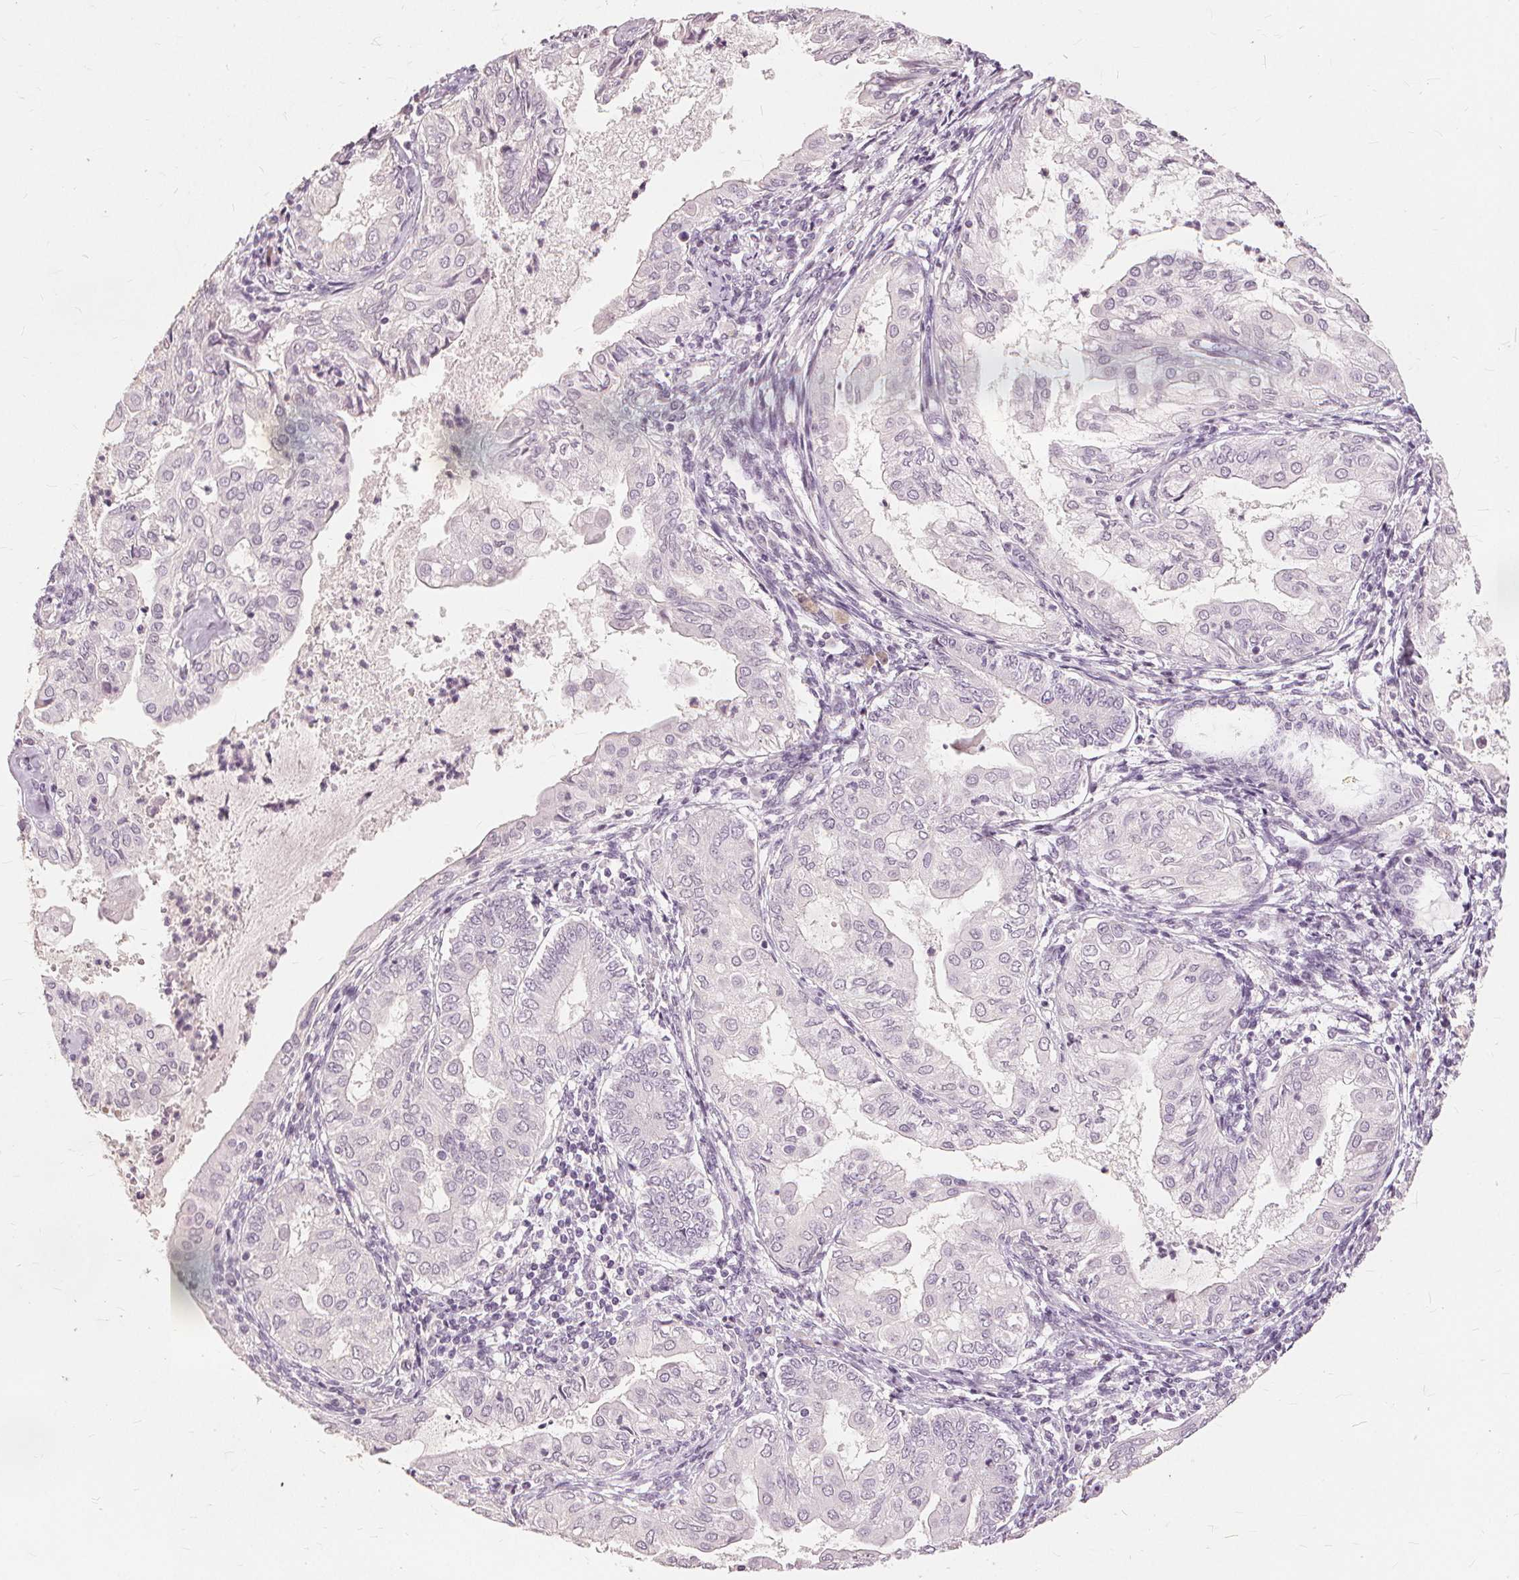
{"staining": {"intensity": "negative", "quantity": "none", "location": "none"}, "tissue": "endometrial cancer", "cell_type": "Tumor cells", "image_type": "cancer", "snomed": [{"axis": "morphology", "description": "Adenocarcinoma, NOS"}, {"axis": "topography", "description": "Endometrium"}], "caption": "Protein analysis of endometrial cancer demonstrates no significant expression in tumor cells.", "gene": "SFTPD", "patient": {"sex": "female", "age": 68}}